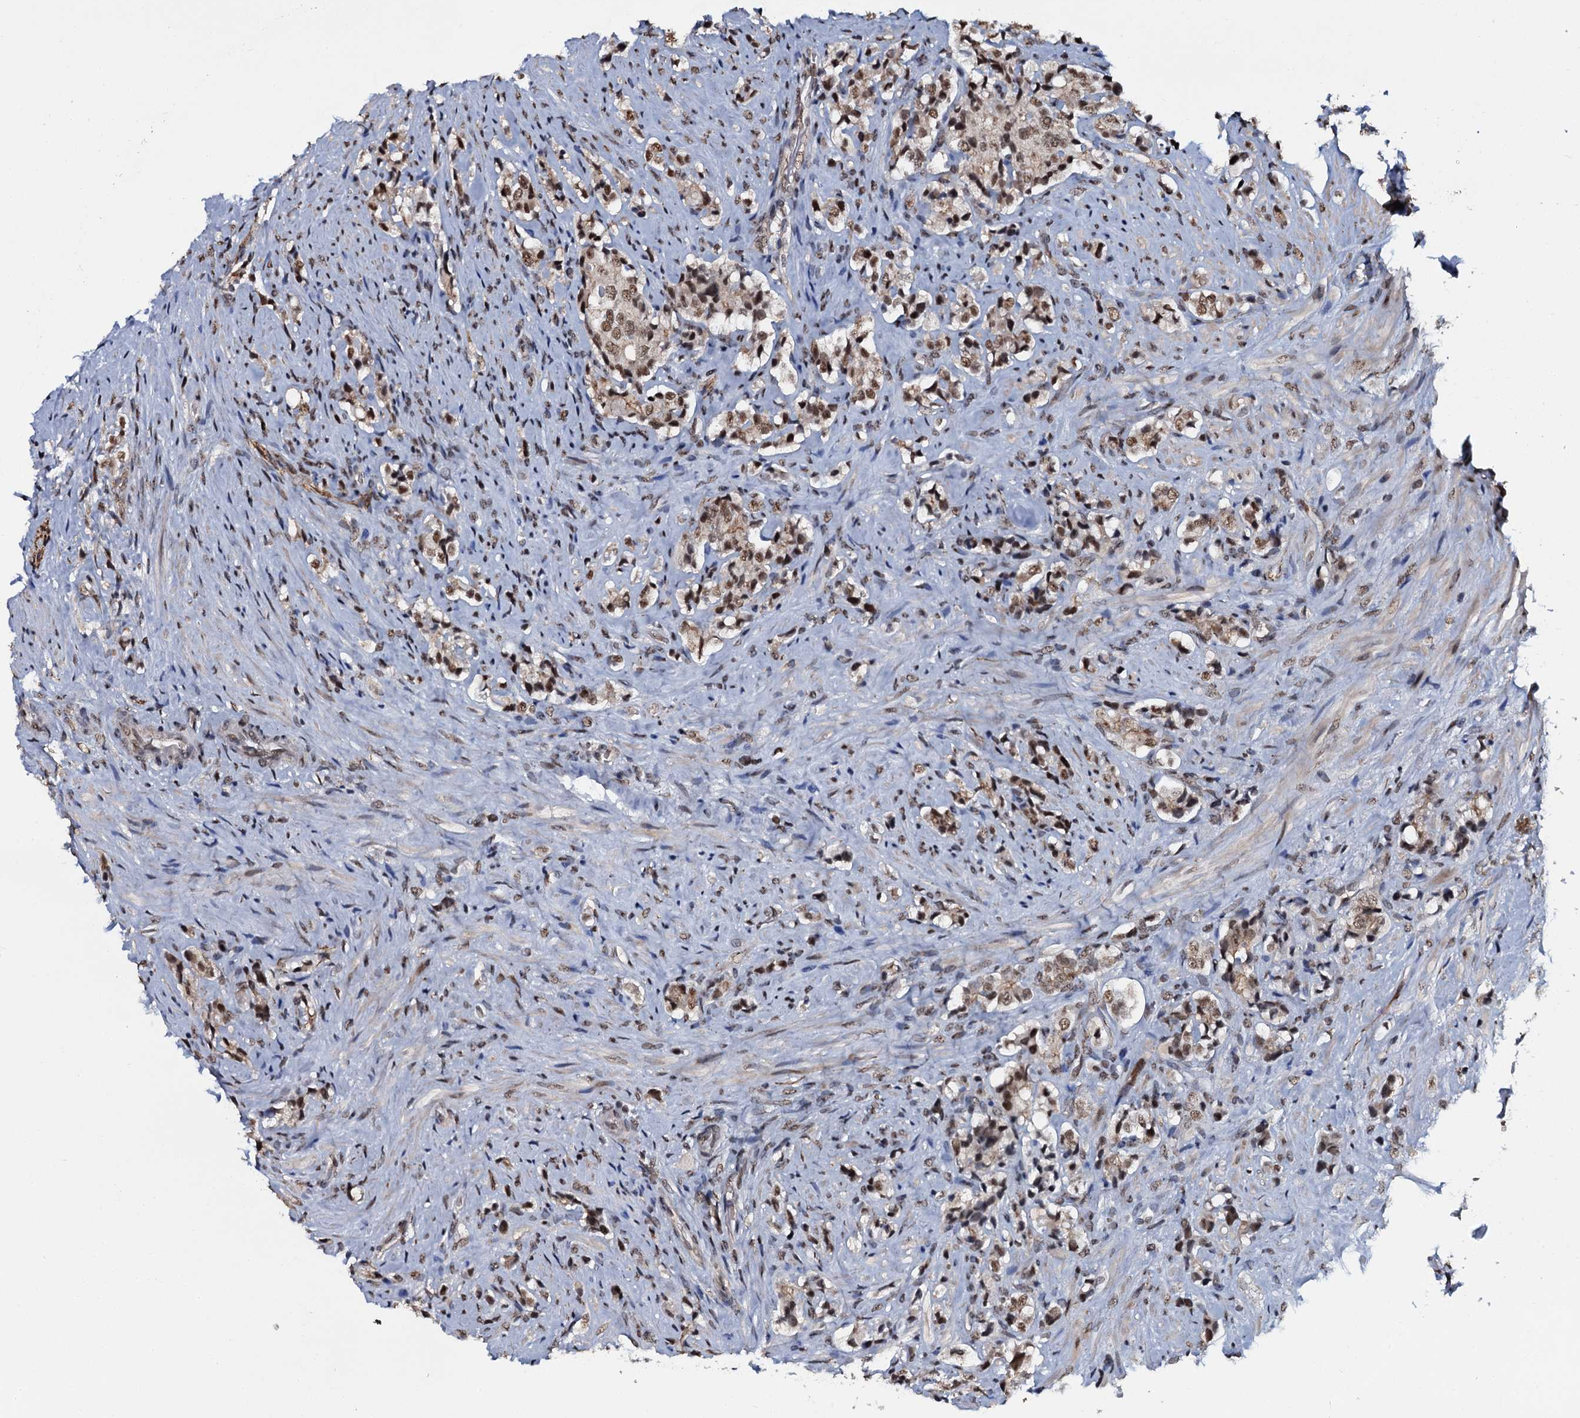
{"staining": {"intensity": "moderate", "quantity": ">75%", "location": "nuclear"}, "tissue": "prostate cancer", "cell_type": "Tumor cells", "image_type": "cancer", "snomed": [{"axis": "morphology", "description": "Adenocarcinoma, High grade"}, {"axis": "topography", "description": "Prostate"}], "caption": "A medium amount of moderate nuclear expression is identified in about >75% of tumor cells in prostate cancer (adenocarcinoma (high-grade)) tissue.", "gene": "SH2D4B", "patient": {"sex": "male", "age": 65}}